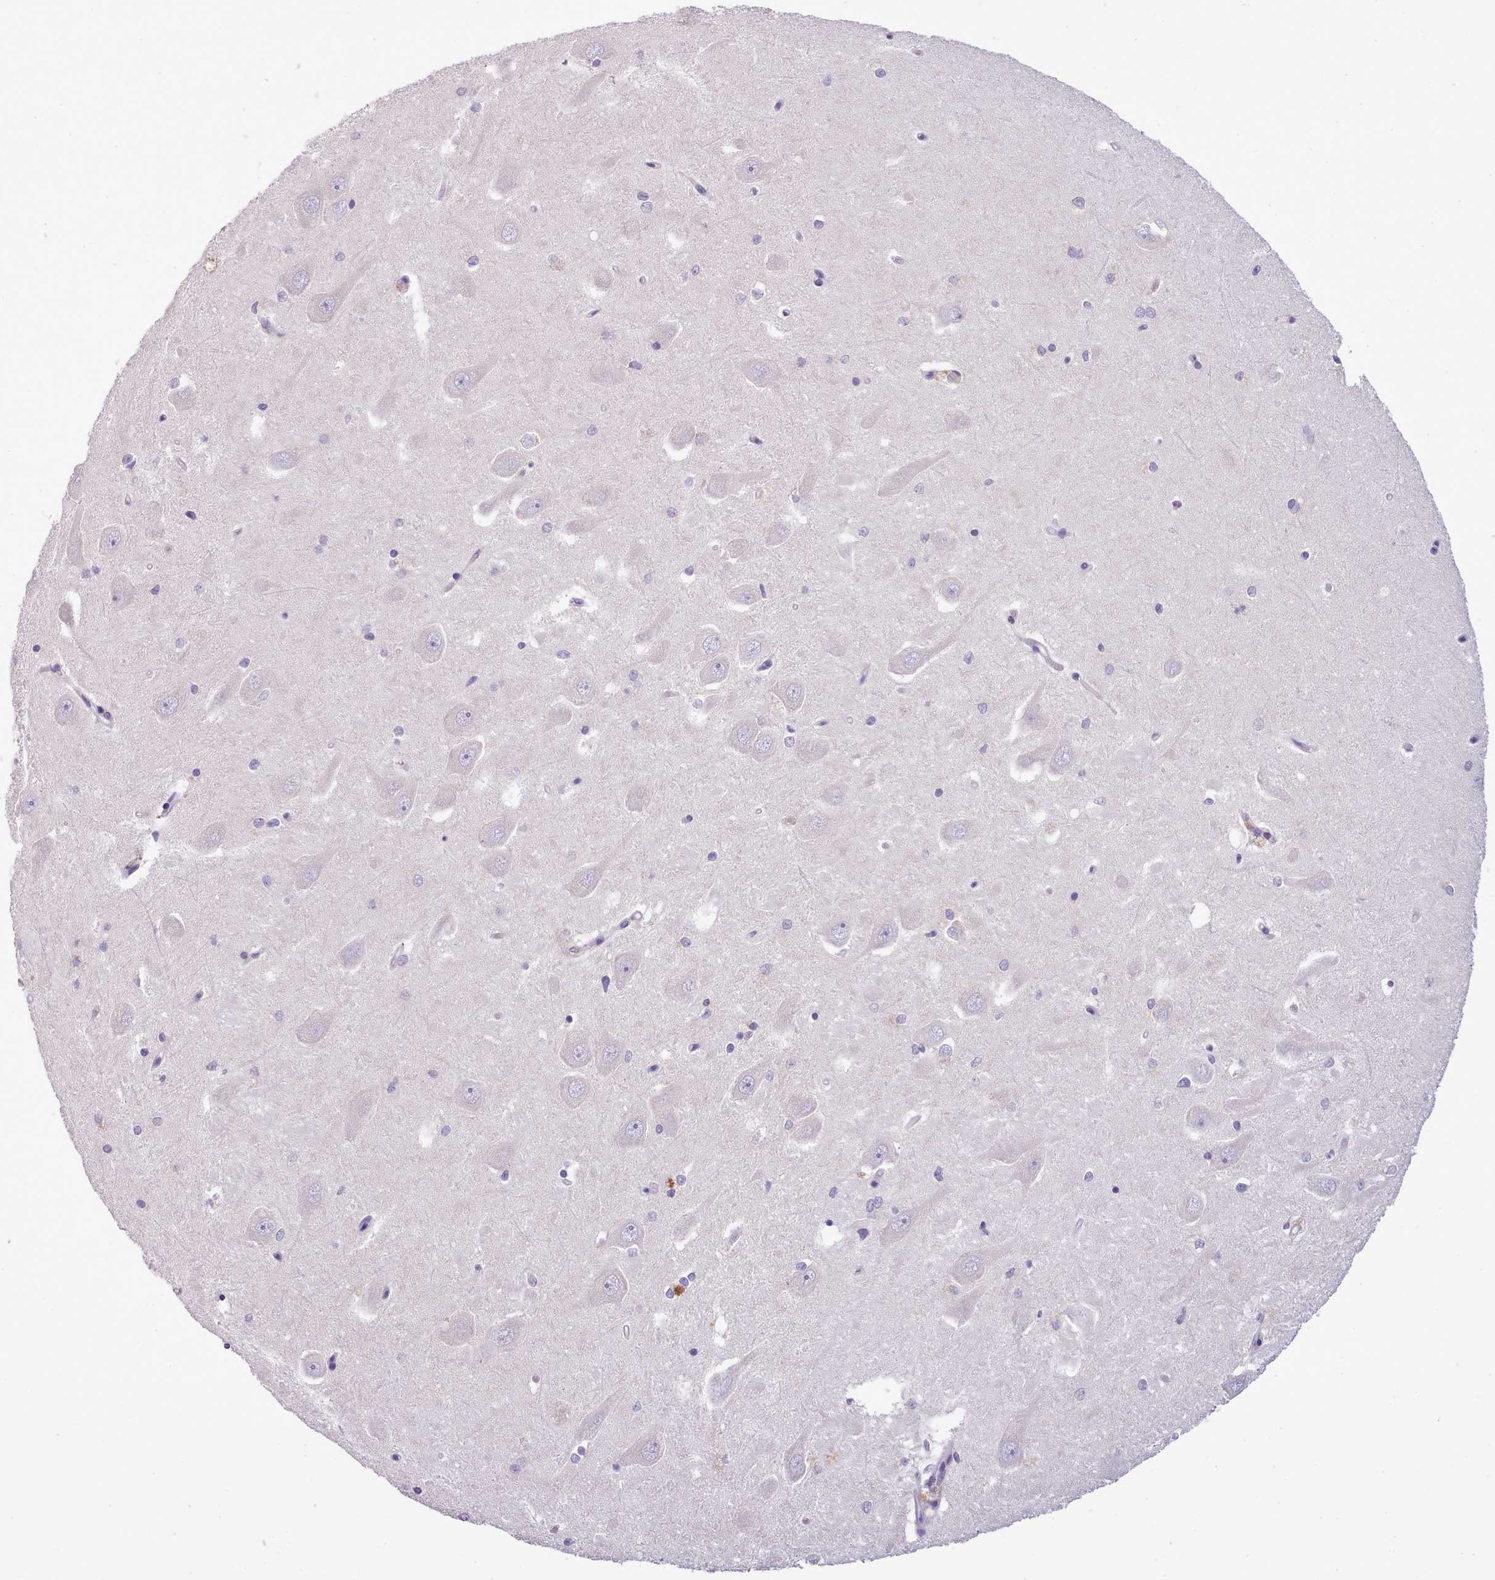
{"staining": {"intensity": "negative", "quantity": "none", "location": "none"}, "tissue": "hippocampus", "cell_type": "Glial cells", "image_type": "normal", "snomed": [{"axis": "morphology", "description": "Normal tissue, NOS"}, {"axis": "topography", "description": "Hippocampus"}], "caption": "High power microscopy photomicrograph of an IHC photomicrograph of benign hippocampus, revealing no significant staining in glial cells.", "gene": "FAM83E", "patient": {"sex": "male", "age": 45}}